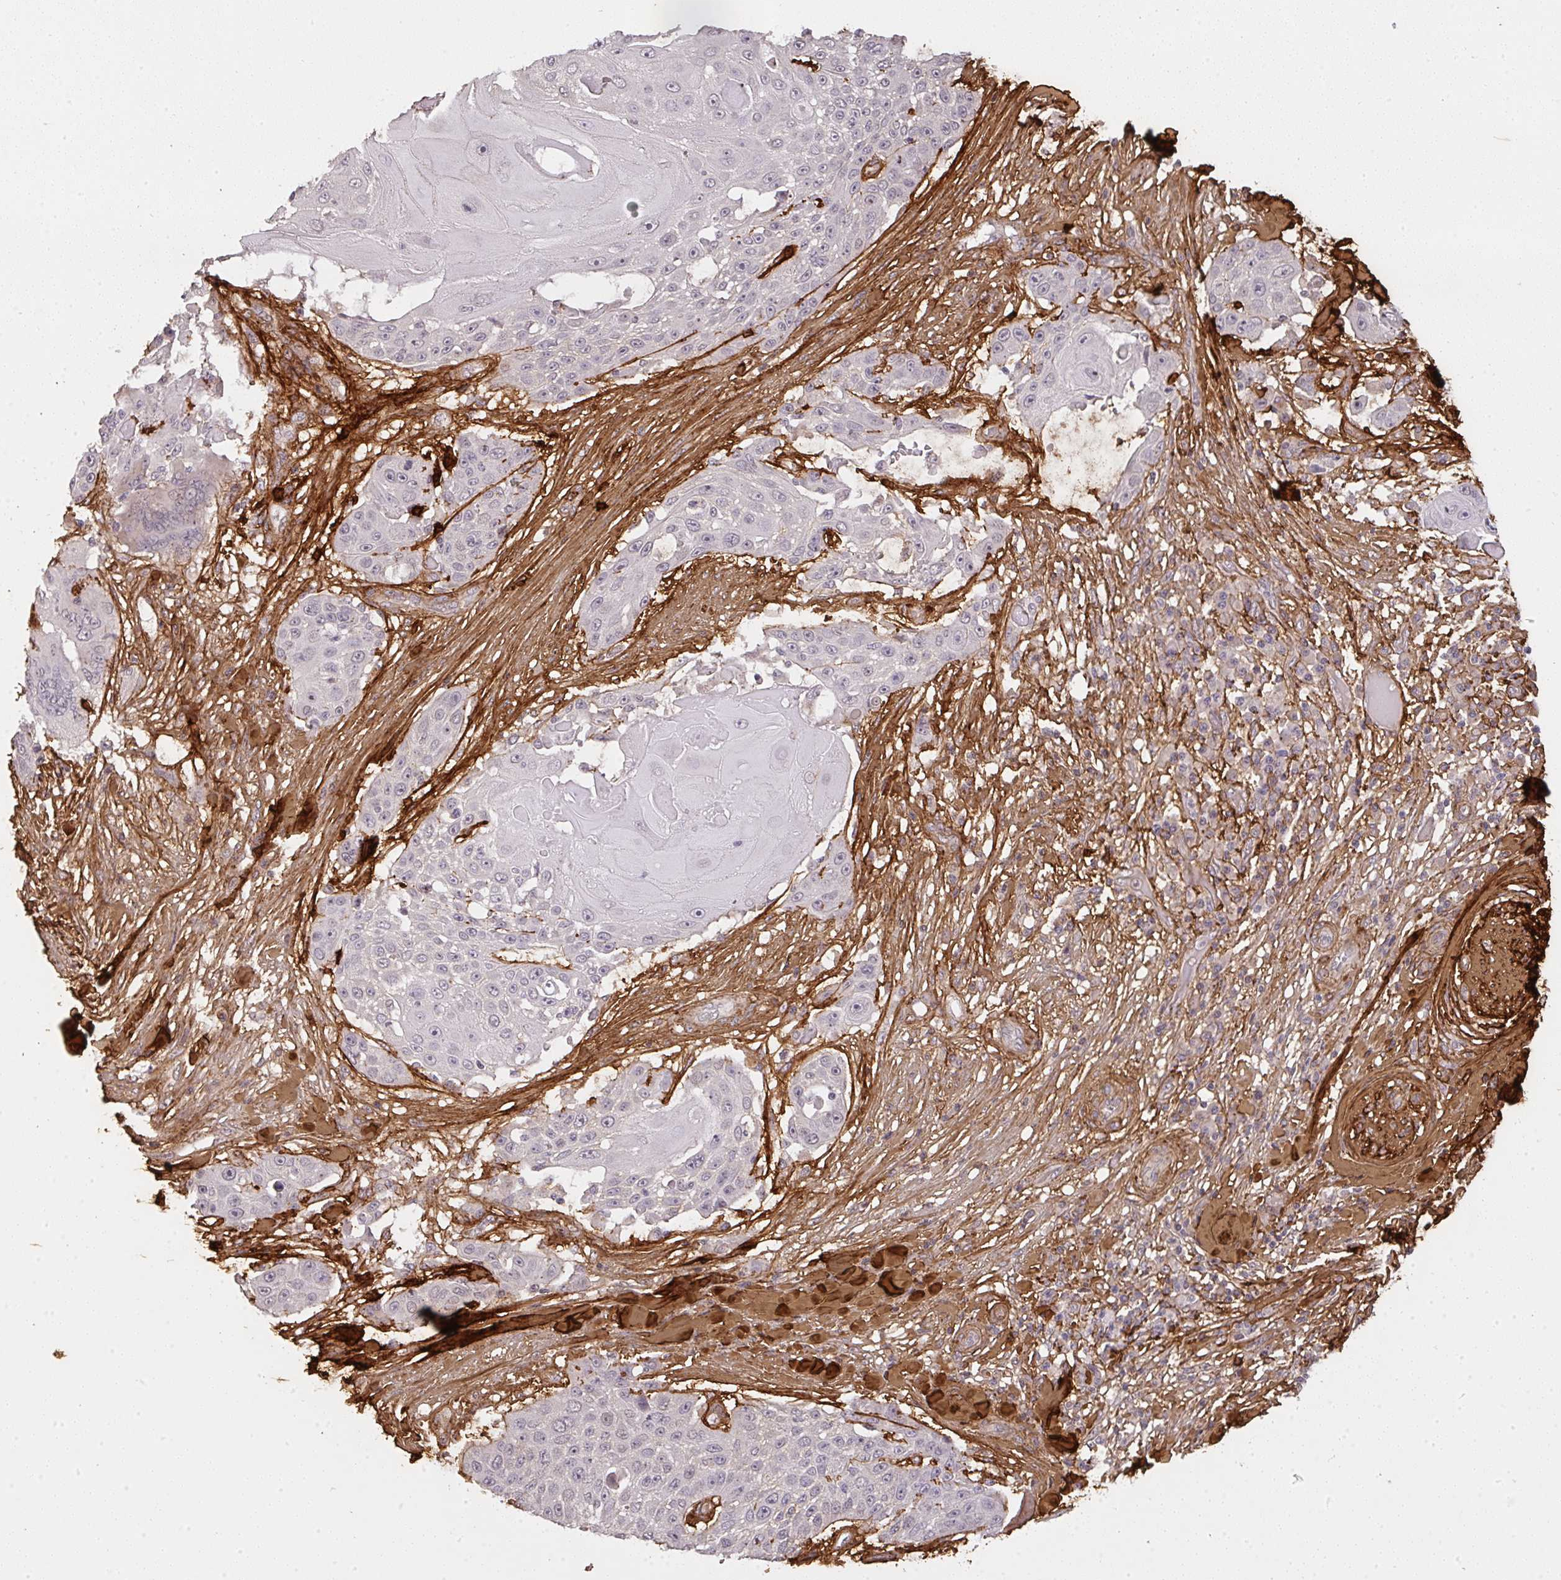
{"staining": {"intensity": "negative", "quantity": "none", "location": "none"}, "tissue": "skin cancer", "cell_type": "Tumor cells", "image_type": "cancer", "snomed": [{"axis": "morphology", "description": "Squamous cell carcinoma, NOS"}, {"axis": "topography", "description": "Skin"}], "caption": "Immunohistochemical staining of skin cancer (squamous cell carcinoma) reveals no significant staining in tumor cells. Nuclei are stained in blue.", "gene": "COL3A1", "patient": {"sex": "female", "age": 86}}